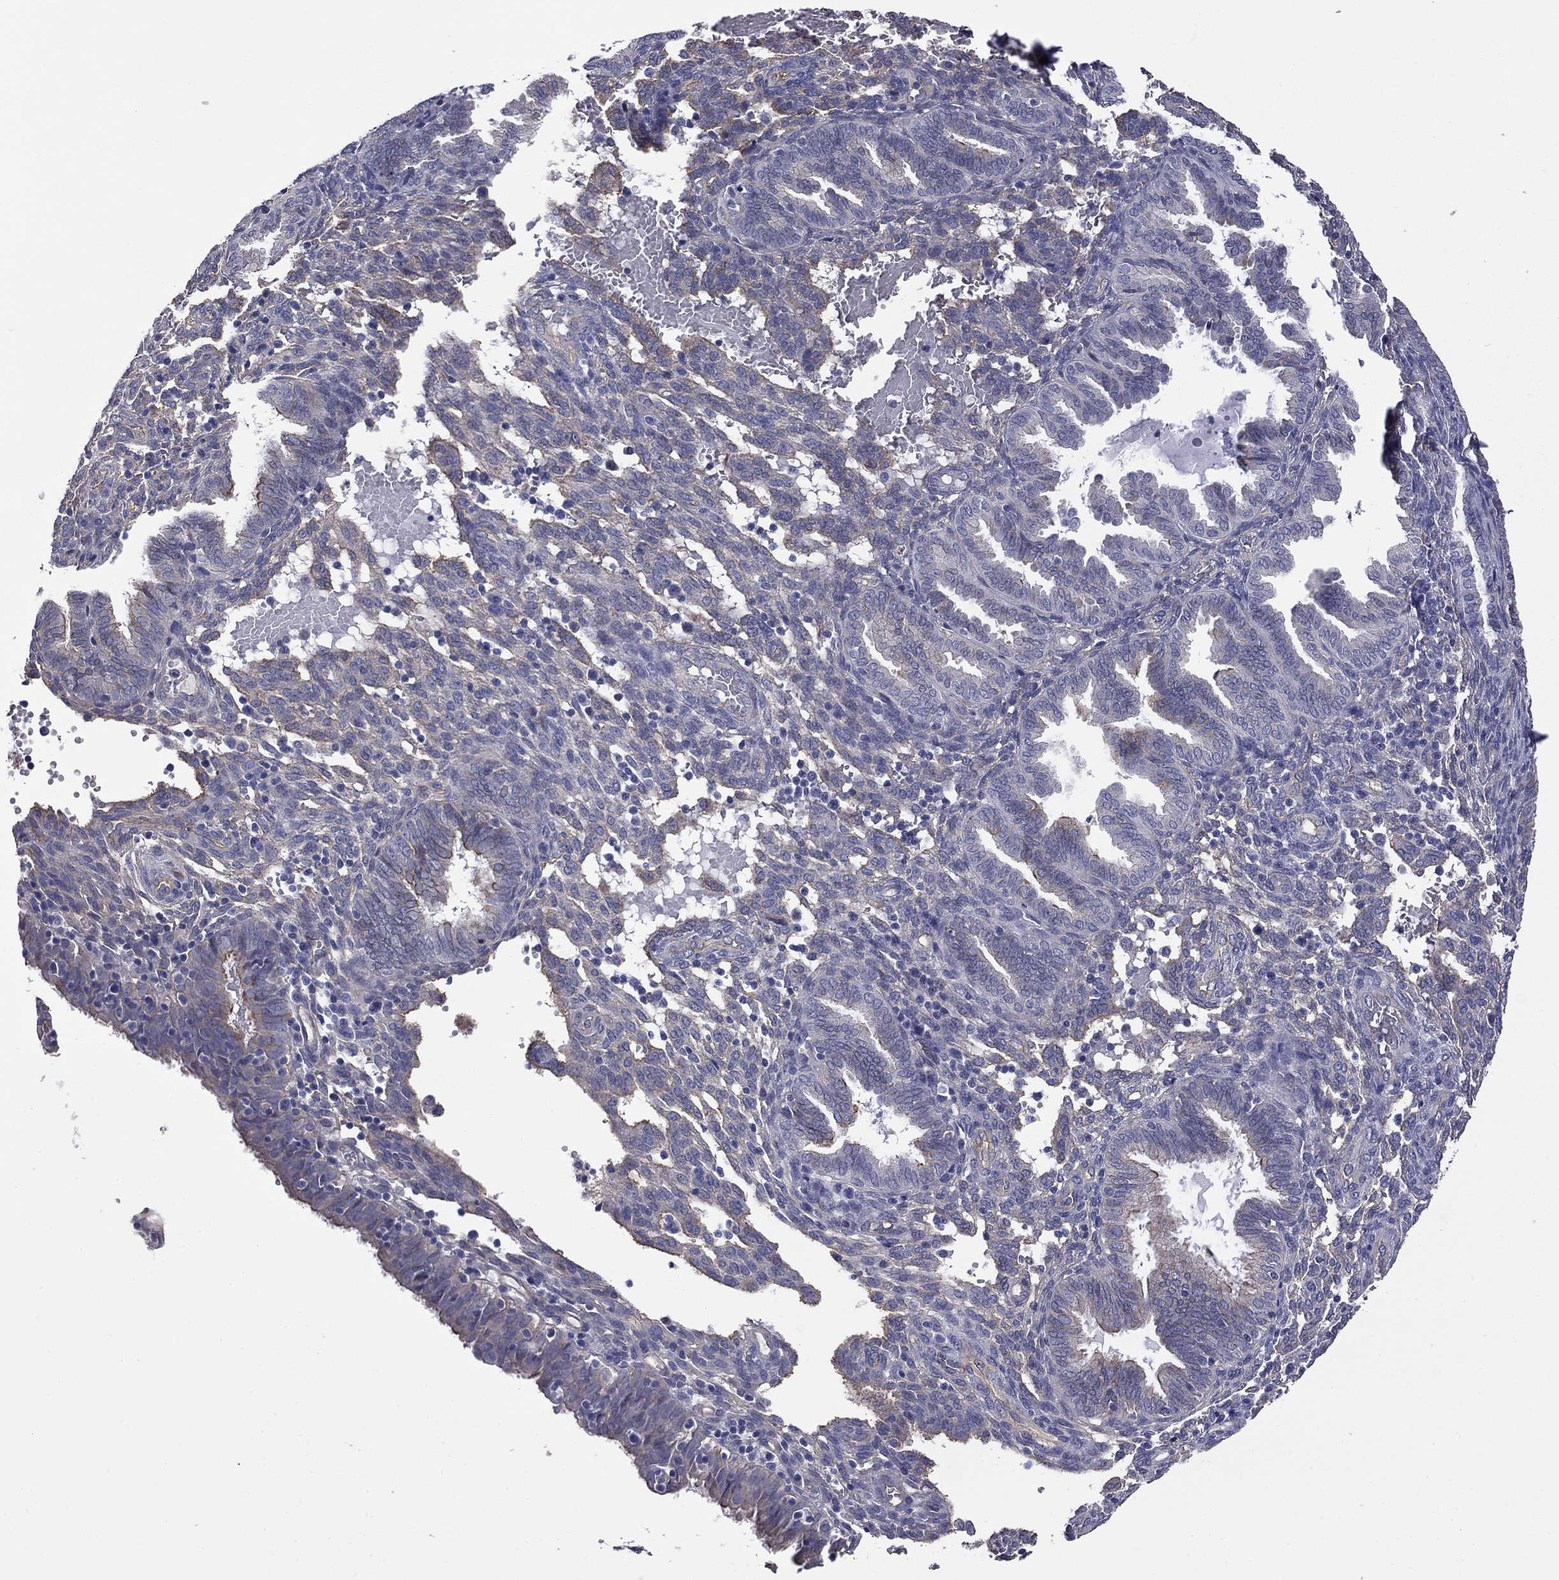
{"staining": {"intensity": "negative", "quantity": "none", "location": "none"}, "tissue": "endometrium", "cell_type": "Cells in endometrial stroma", "image_type": "normal", "snomed": [{"axis": "morphology", "description": "Normal tissue, NOS"}, {"axis": "topography", "description": "Endometrium"}], "caption": "IHC of normal endometrium demonstrates no expression in cells in endometrial stroma. (Brightfield microscopy of DAB (3,3'-diaminobenzidine) IHC at high magnification).", "gene": "TCHH", "patient": {"sex": "female", "age": 42}}